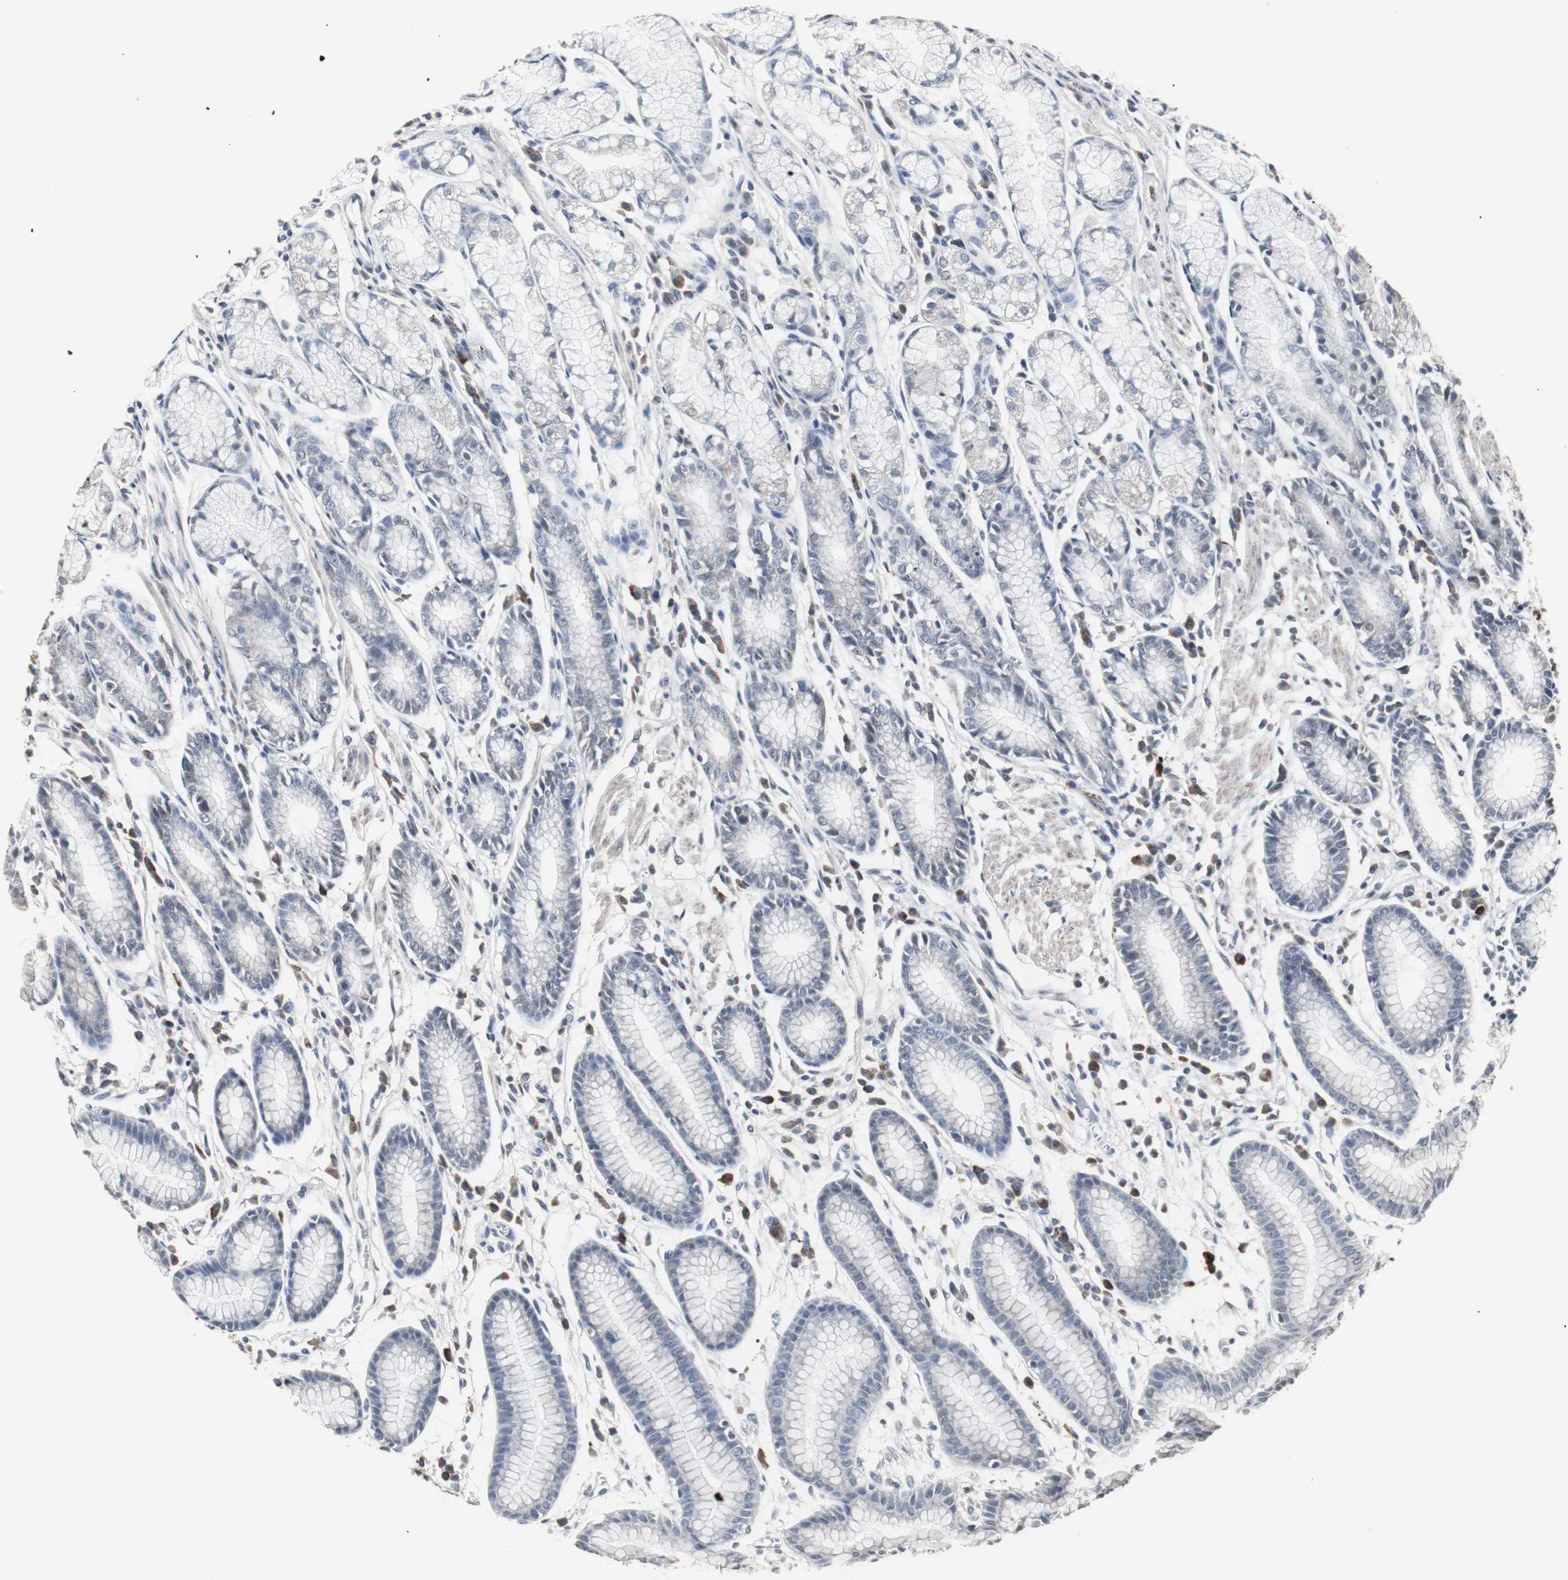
{"staining": {"intensity": "weak", "quantity": "25%-75%", "location": "cytoplasmic/membranous"}, "tissue": "stomach", "cell_type": "Glandular cells", "image_type": "normal", "snomed": [{"axis": "morphology", "description": "Normal tissue, NOS"}, {"axis": "morphology", "description": "Inflammation, NOS"}, {"axis": "topography", "description": "Stomach, lower"}], "caption": "Immunohistochemical staining of benign stomach demonstrates low levels of weak cytoplasmic/membranous expression in approximately 25%-75% of glandular cells.", "gene": "ACAA1", "patient": {"sex": "male", "age": 59}}